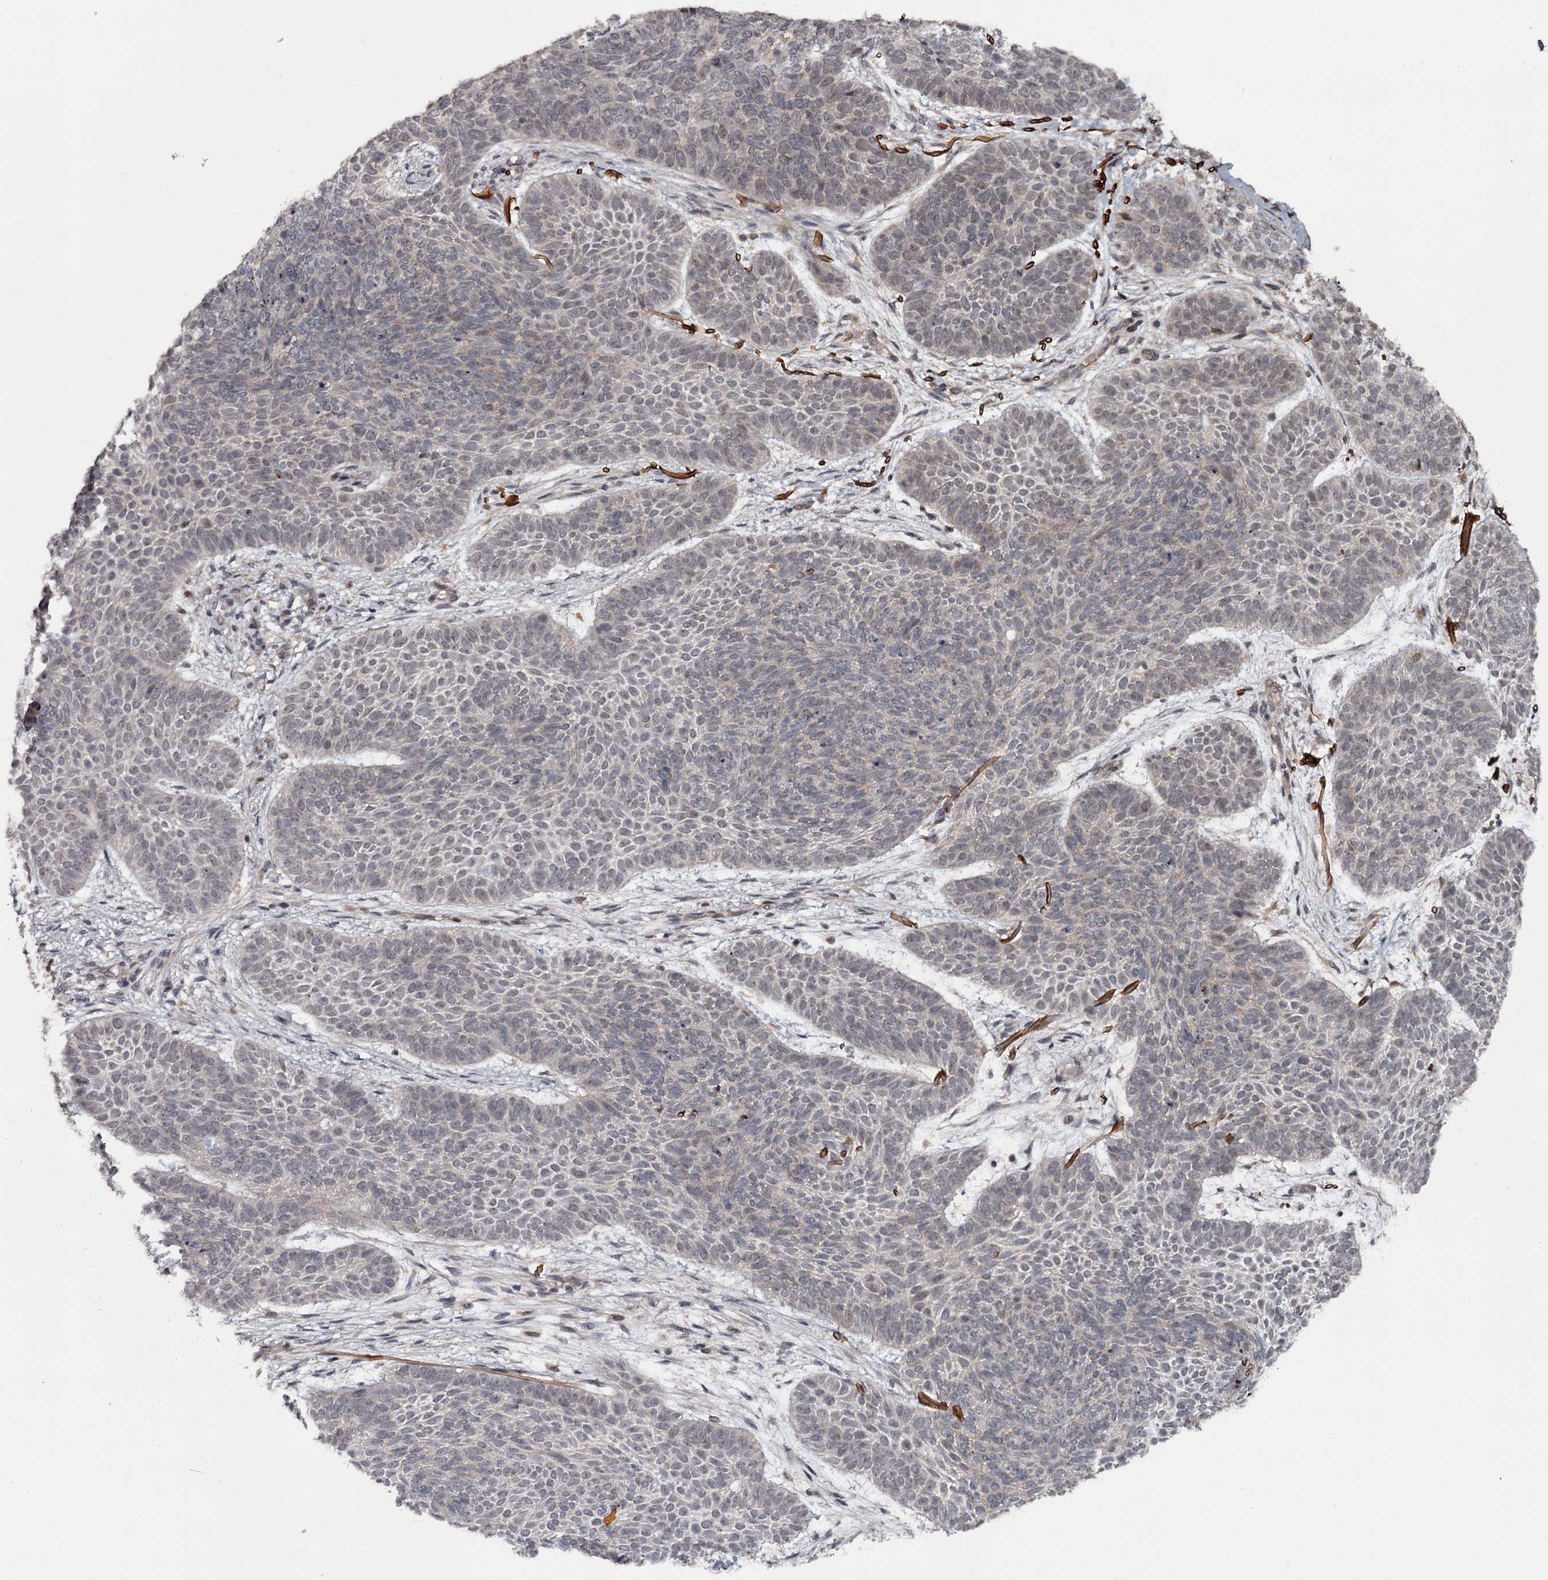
{"staining": {"intensity": "negative", "quantity": "none", "location": "none"}, "tissue": "skin cancer", "cell_type": "Tumor cells", "image_type": "cancer", "snomed": [{"axis": "morphology", "description": "Basal cell carcinoma"}, {"axis": "topography", "description": "Skin"}], "caption": "Skin basal cell carcinoma stained for a protein using immunohistochemistry (IHC) demonstrates no staining tumor cells.", "gene": "CWF19L2", "patient": {"sex": "male", "age": 85}}